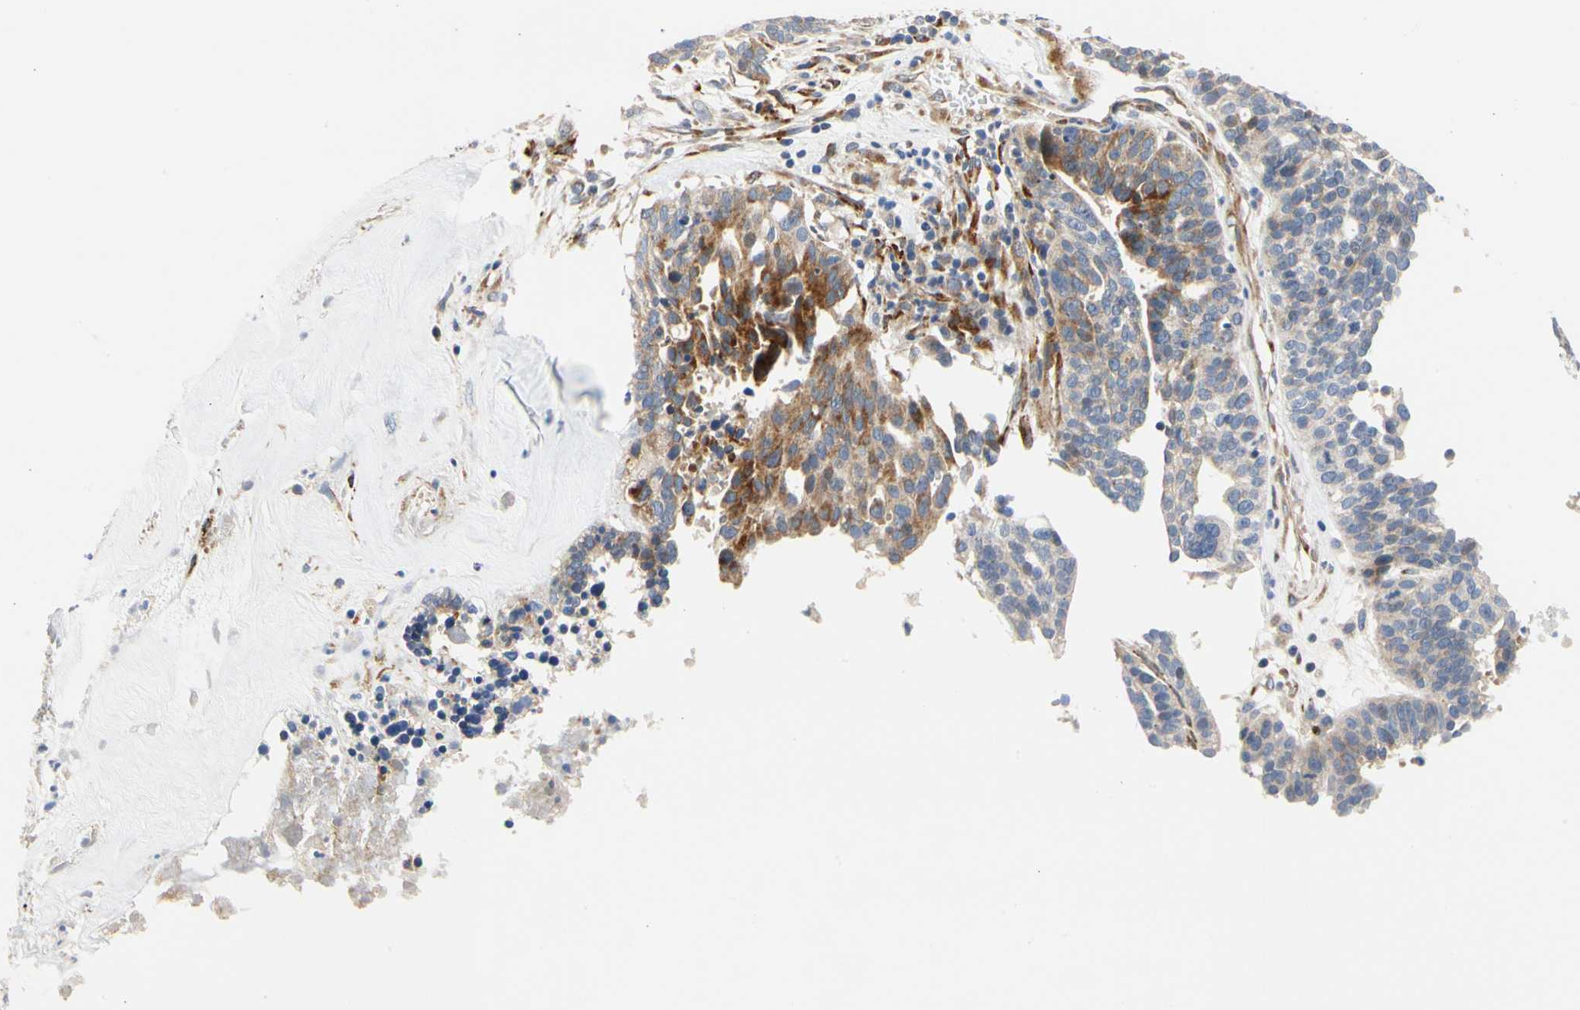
{"staining": {"intensity": "moderate", "quantity": ">75%", "location": "cytoplasmic/membranous"}, "tissue": "ovarian cancer", "cell_type": "Tumor cells", "image_type": "cancer", "snomed": [{"axis": "morphology", "description": "Cystadenocarcinoma, serous, NOS"}, {"axis": "topography", "description": "Ovary"}], "caption": "This micrograph demonstrates ovarian serous cystadenocarcinoma stained with IHC to label a protein in brown. The cytoplasmic/membranous of tumor cells show moderate positivity for the protein. Nuclei are counter-stained blue.", "gene": "ZNF236", "patient": {"sex": "female", "age": 59}}